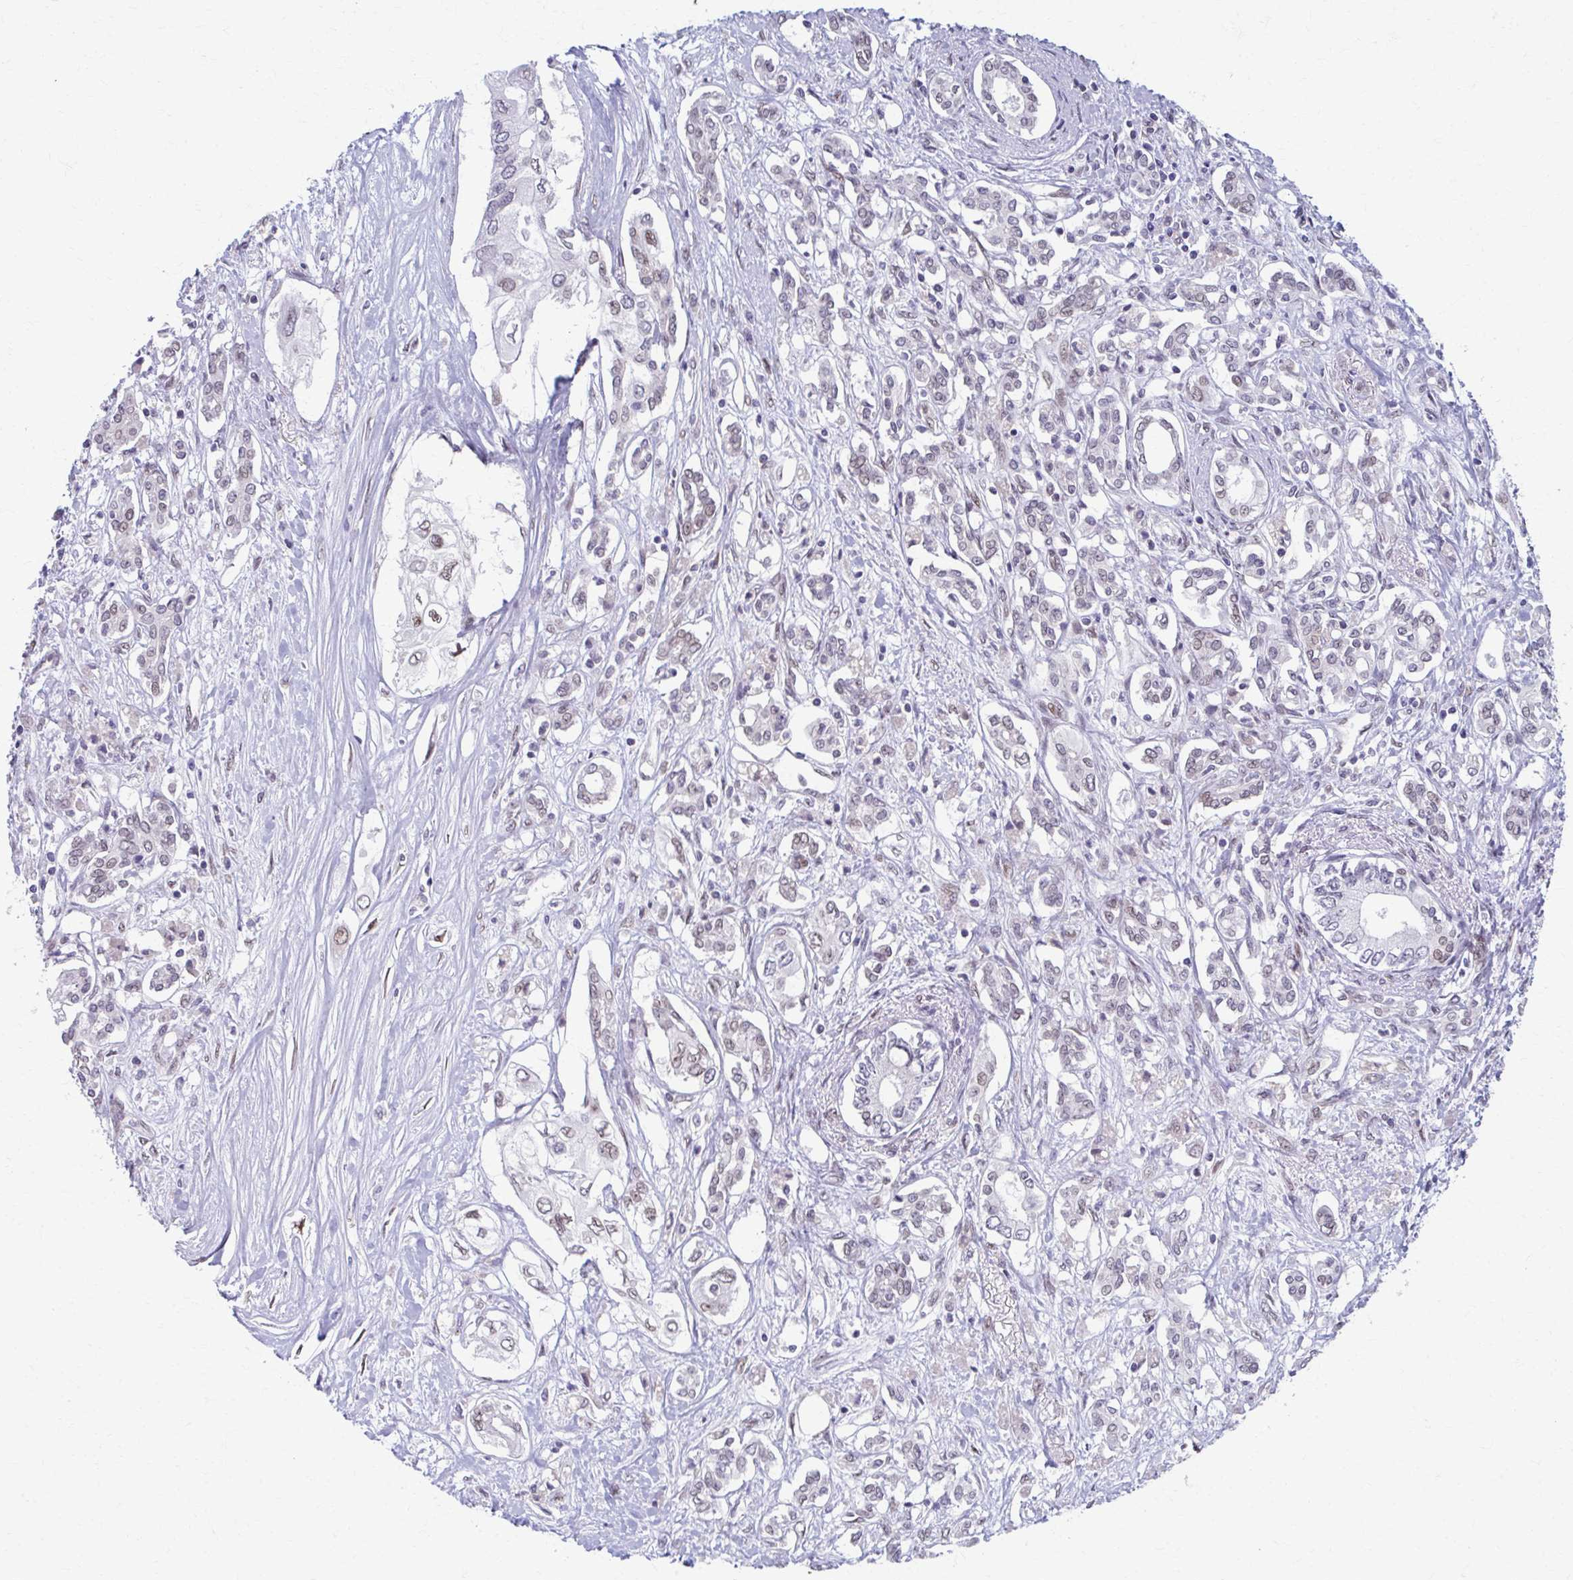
{"staining": {"intensity": "weak", "quantity": "<25%", "location": "nuclear"}, "tissue": "pancreatic cancer", "cell_type": "Tumor cells", "image_type": "cancer", "snomed": [{"axis": "morphology", "description": "Adenocarcinoma, NOS"}, {"axis": "topography", "description": "Pancreas"}], "caption": "Human adenocarcinoma (pancreatic) stained for a protein using IHC exhibits no positivity in tumor cells.", "gene": "SETBP1", "patient": {"sex": "female", "age": 63}}